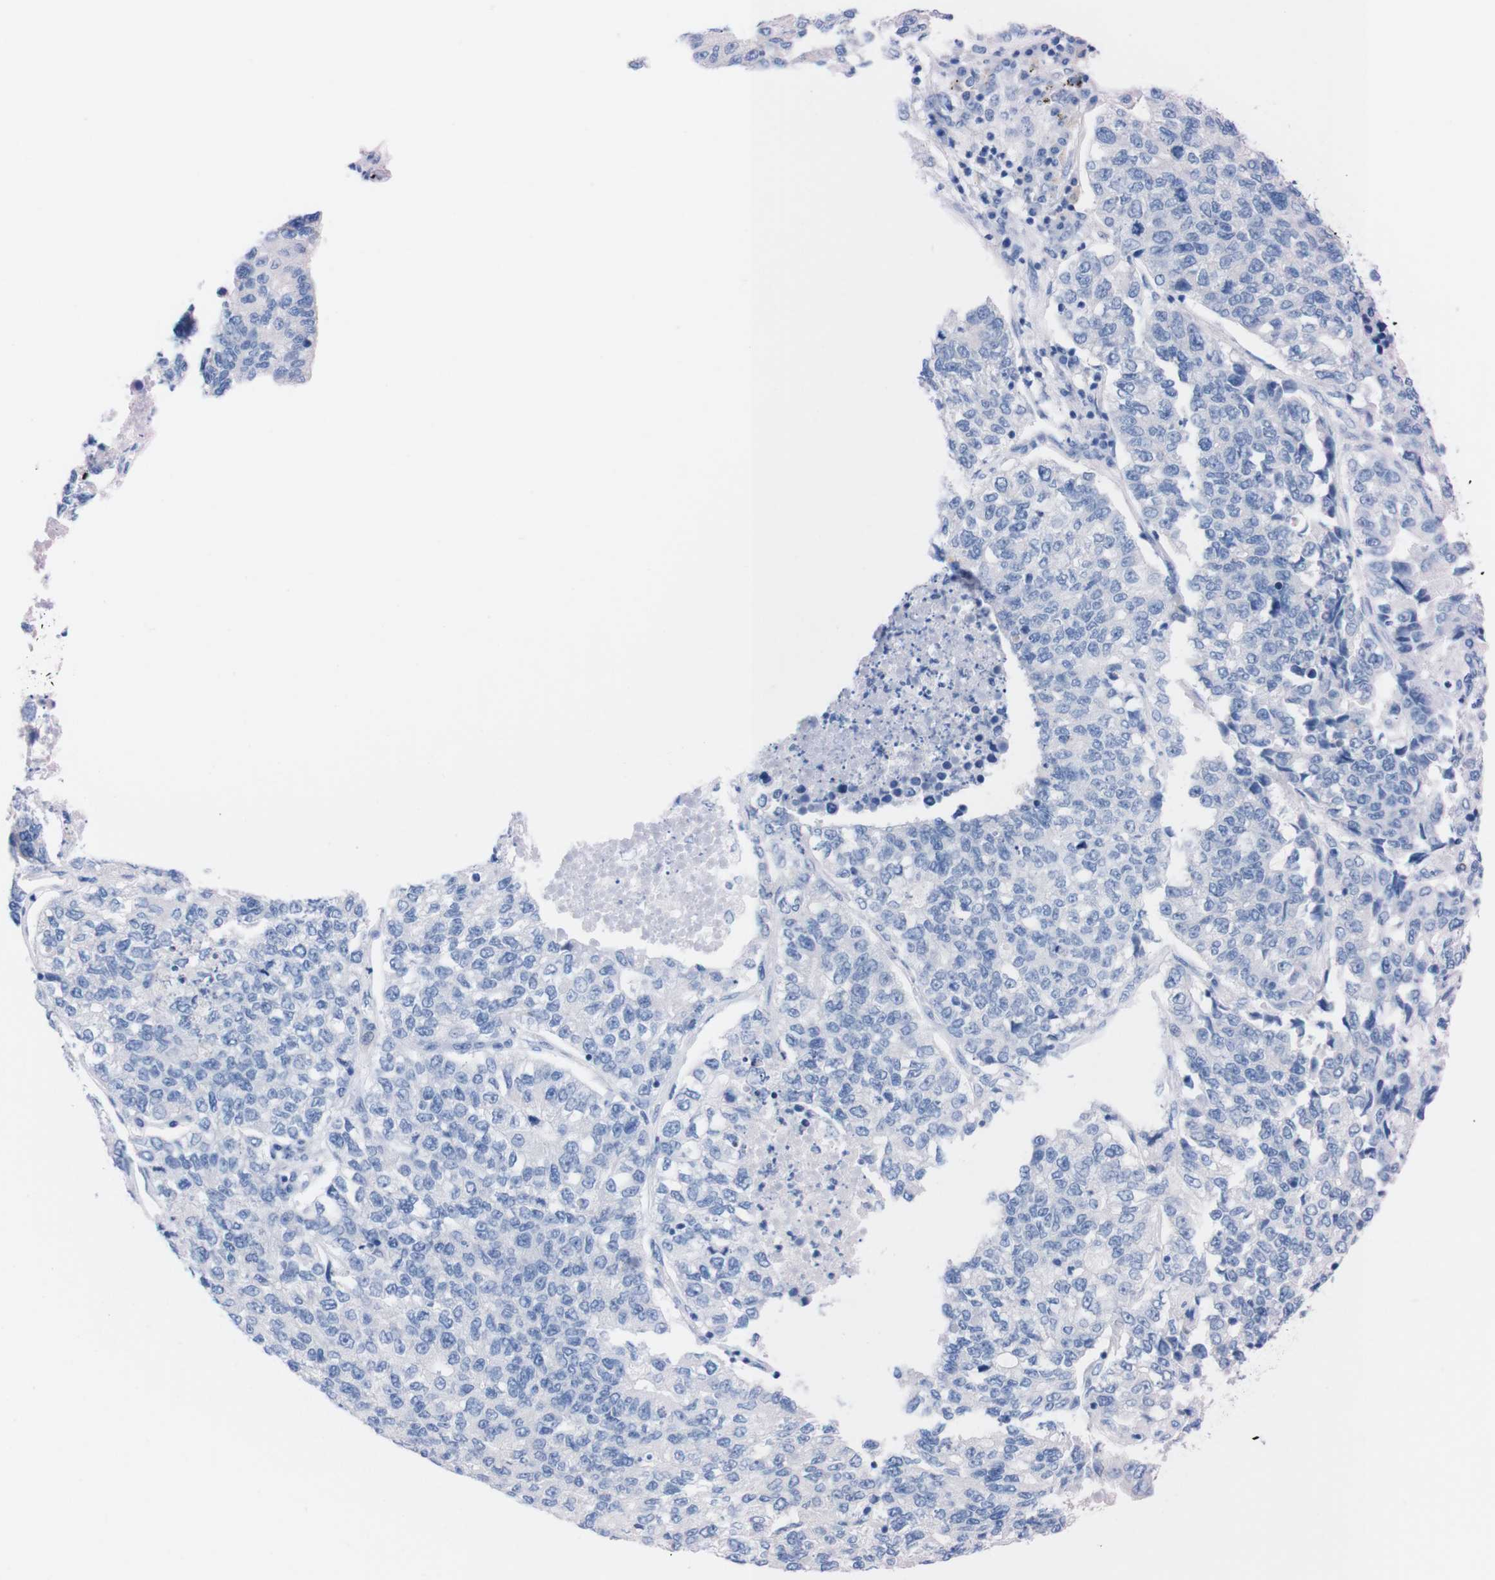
{"staining": {"intensity": "negative", "quantity": "none", "location": "none"}, "tissue": "lung cancer", "cell_type": "Tumor cells", "image_type": "cancer", "snomed": [{"axis": "morphology", "description": "Adenocarcinoma, NOS"}, {"axis": "topography", "description": "Lung"}], "caption": "The IHC histopathology image has no significant staining in tumor cells of lung adenocarcinoma tissue.", "gene": "P2RY12", "patient": {"sex": "male", "age": 49}}